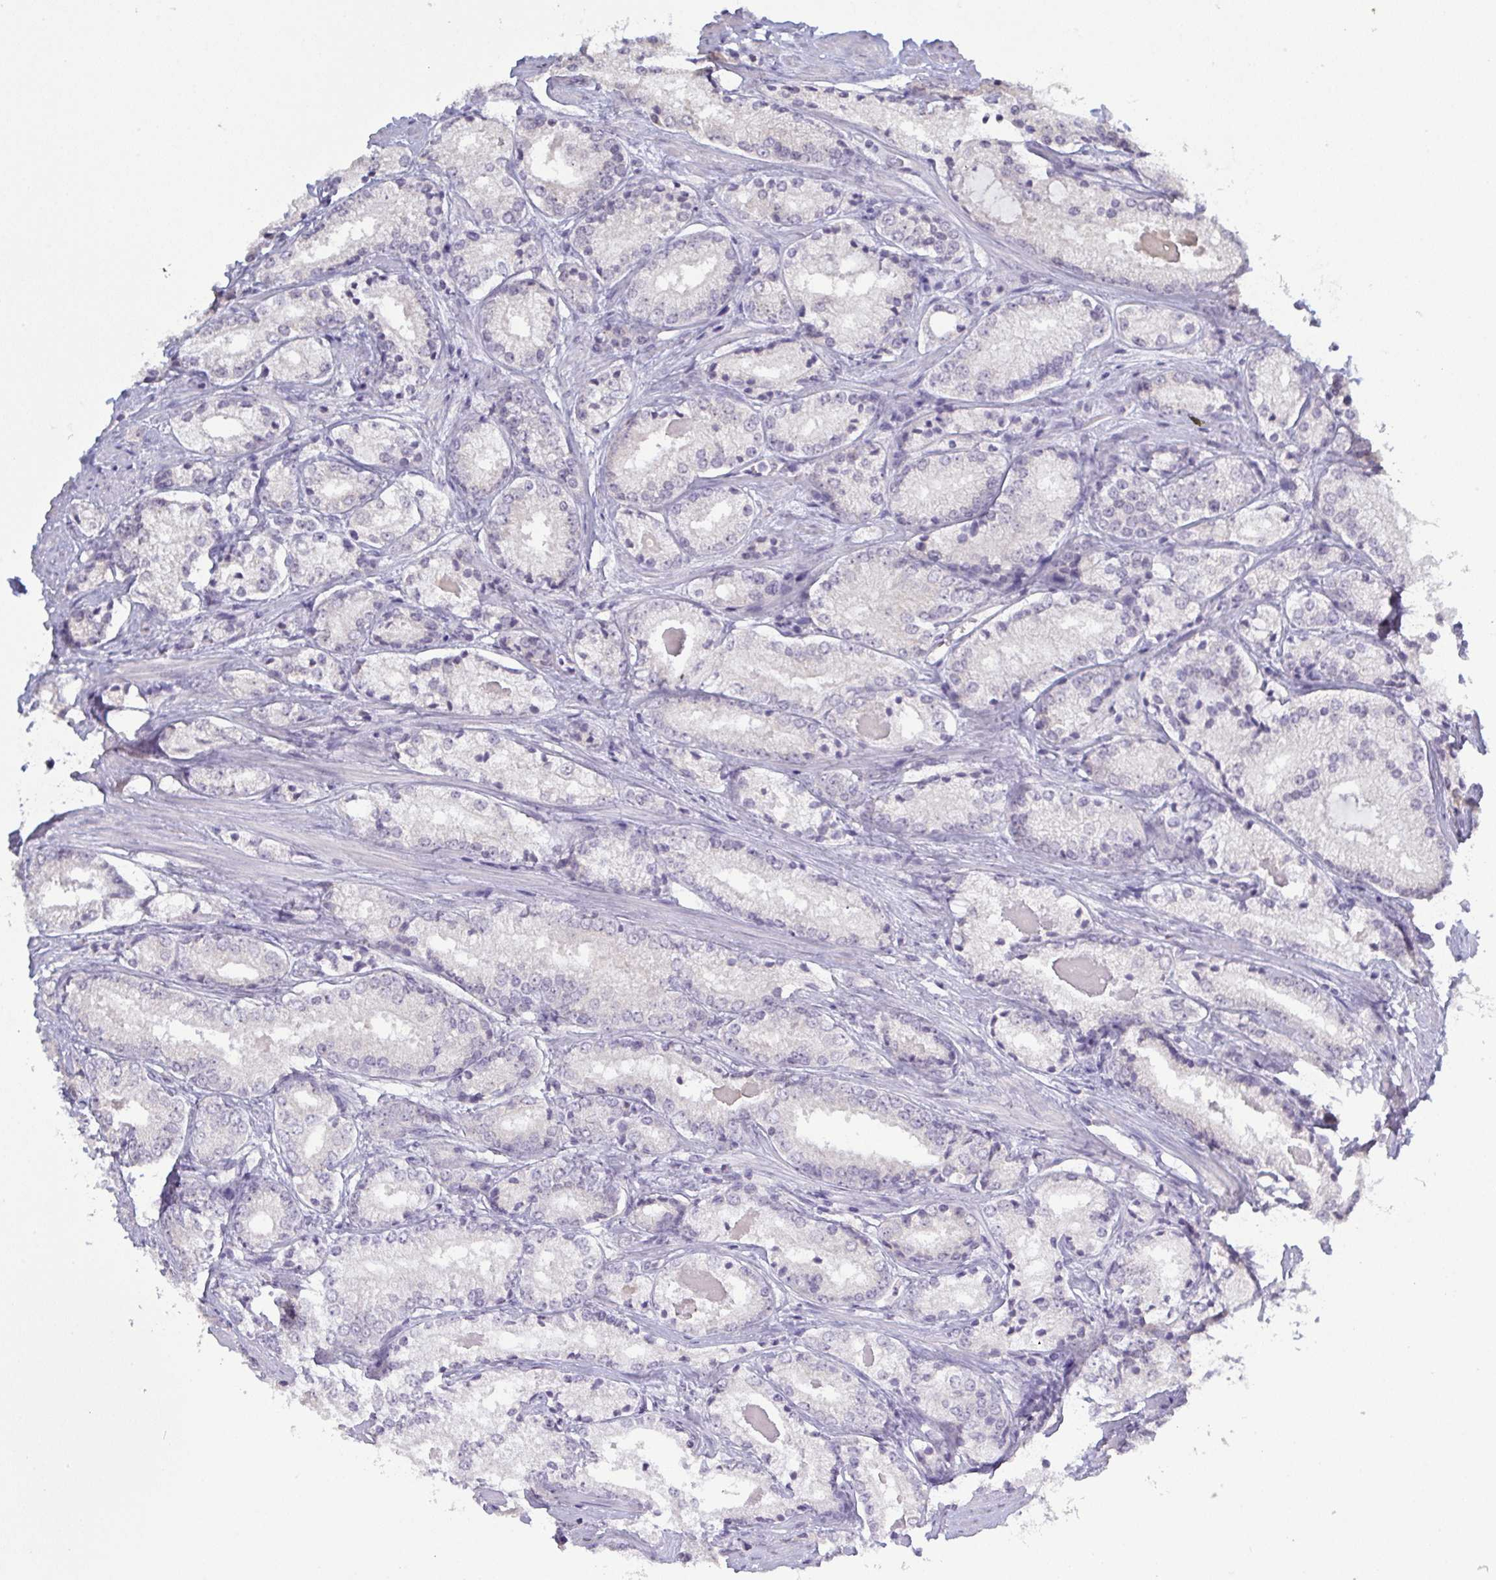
{"staining": {"intensity": "negative", "quantity": "none", "location": "none"}, "tissue": "prostate cancer", "cell_type": "Tumor cells", "image_type": "cancer", "snomed": [{"axis": "morphology", "description": "Adenocarcinoma, NOS"}, {"axis": "morphology", "description": "Adenocarcinoma, Low grade"}, {"axis": "topography", "description": "Prostate"}], "caption": "Tumor cells show no significant protein staining in prostate adenocarcinoma (low-grade). The staining is performed using DAB (3,3'-diaminobenzidine) brown chromogen with nuclei counter-stained in using hematoxylin.", "gene": "ZNF784", "patient": {"sex": "male", "age": 68}}